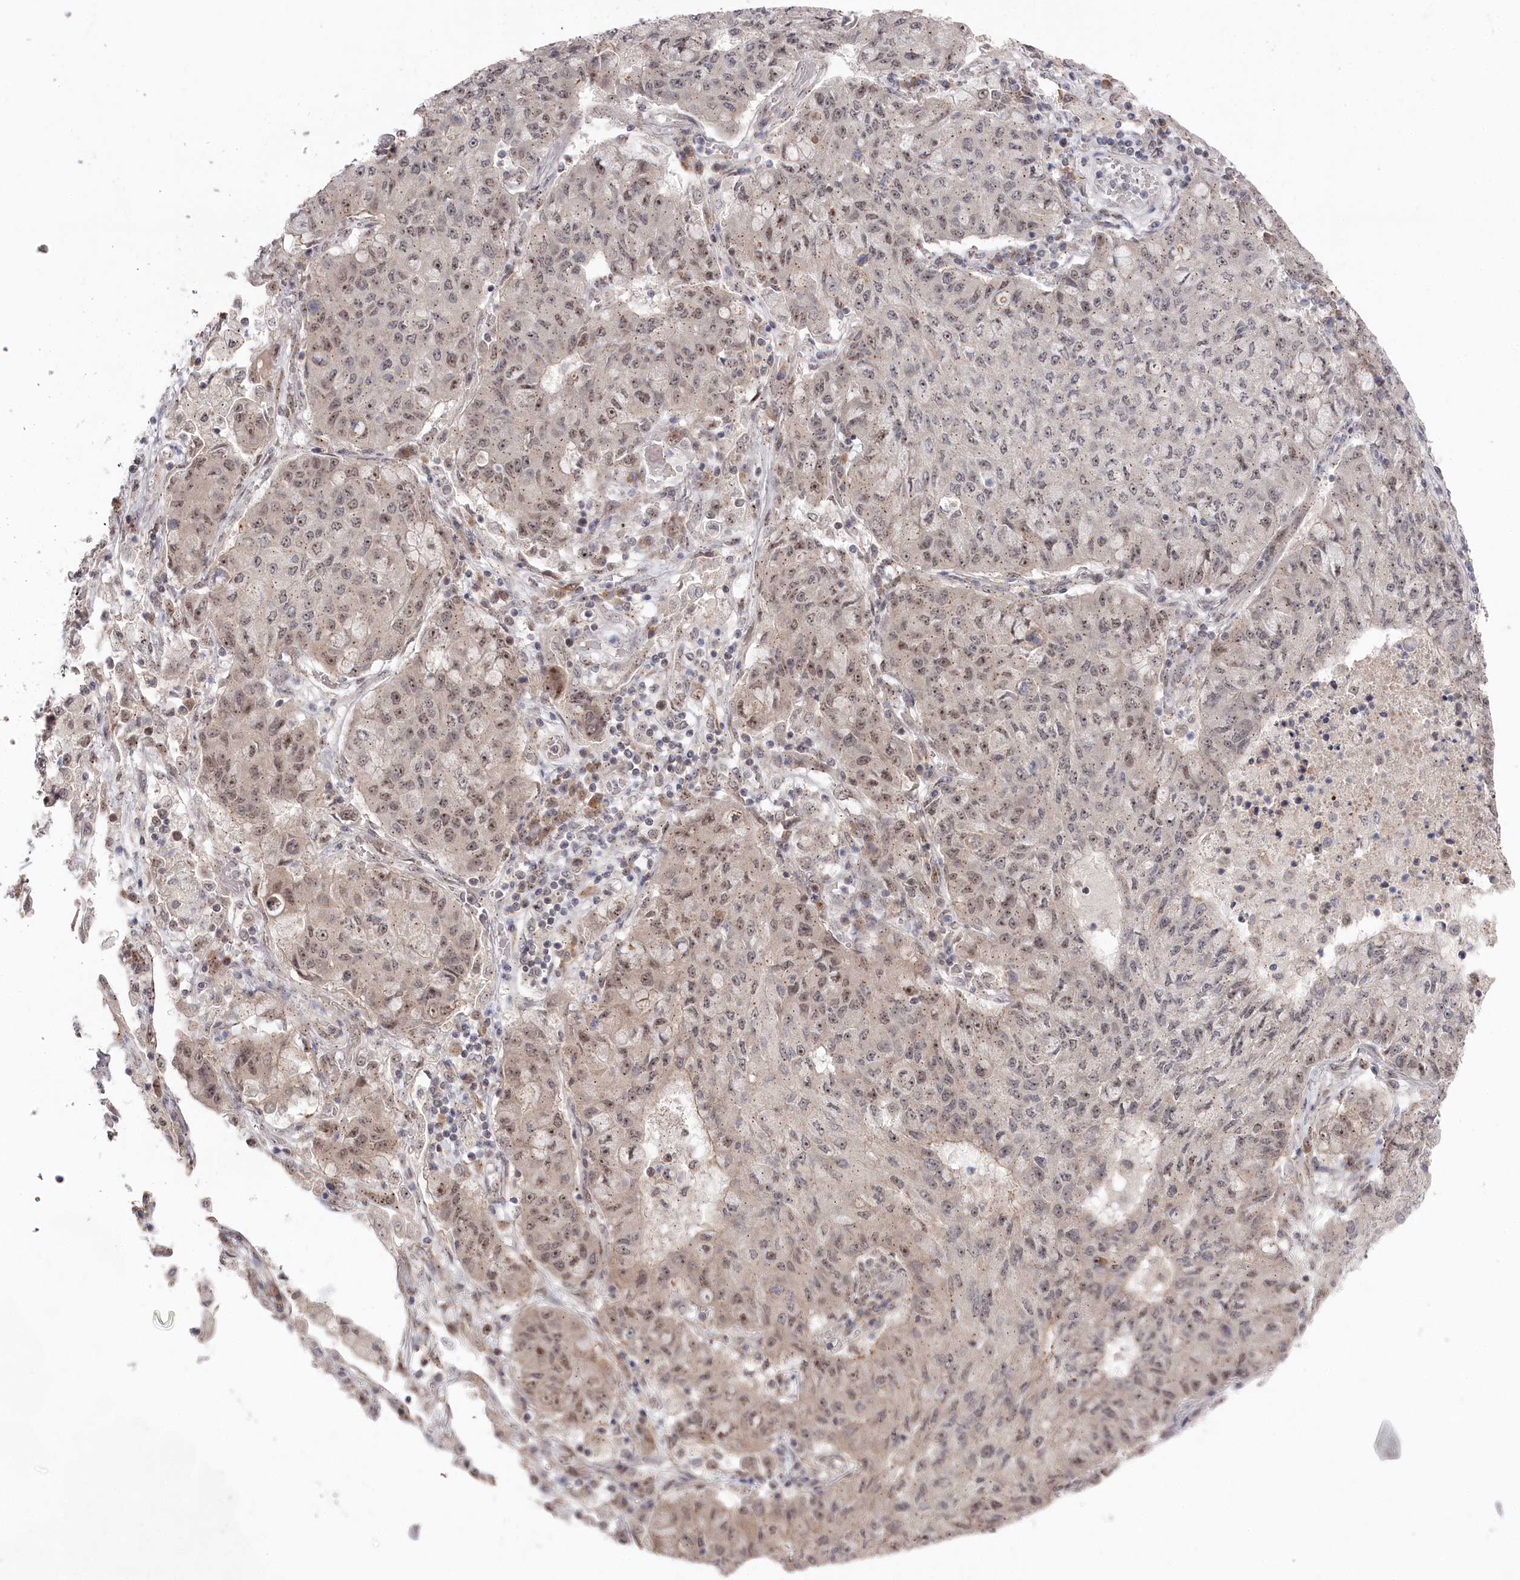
{"staining": {"intensity": "weak", "quantity": "25%-75%", "location": "nuclear"}, "tissue": "lung cancer", "cell_type": "Tumor cells", "image_type": "cancer", "snomed": [{"axis": "morphology", "description": "Squamous cell carcinoma, NOS"}, {"axis": "topography", "description": "Lung"}], "caption": "Immunohistochemical staining of squamous cell carcinoma (lung) exhibits weak nuclear protein expression in about 25%-75% of tumor cells. (brown staining indicates protein expression, while blue staining denotes nuclei).", "gene": "EXOSC1", "patient": {"sex": "male", "age": 74}}